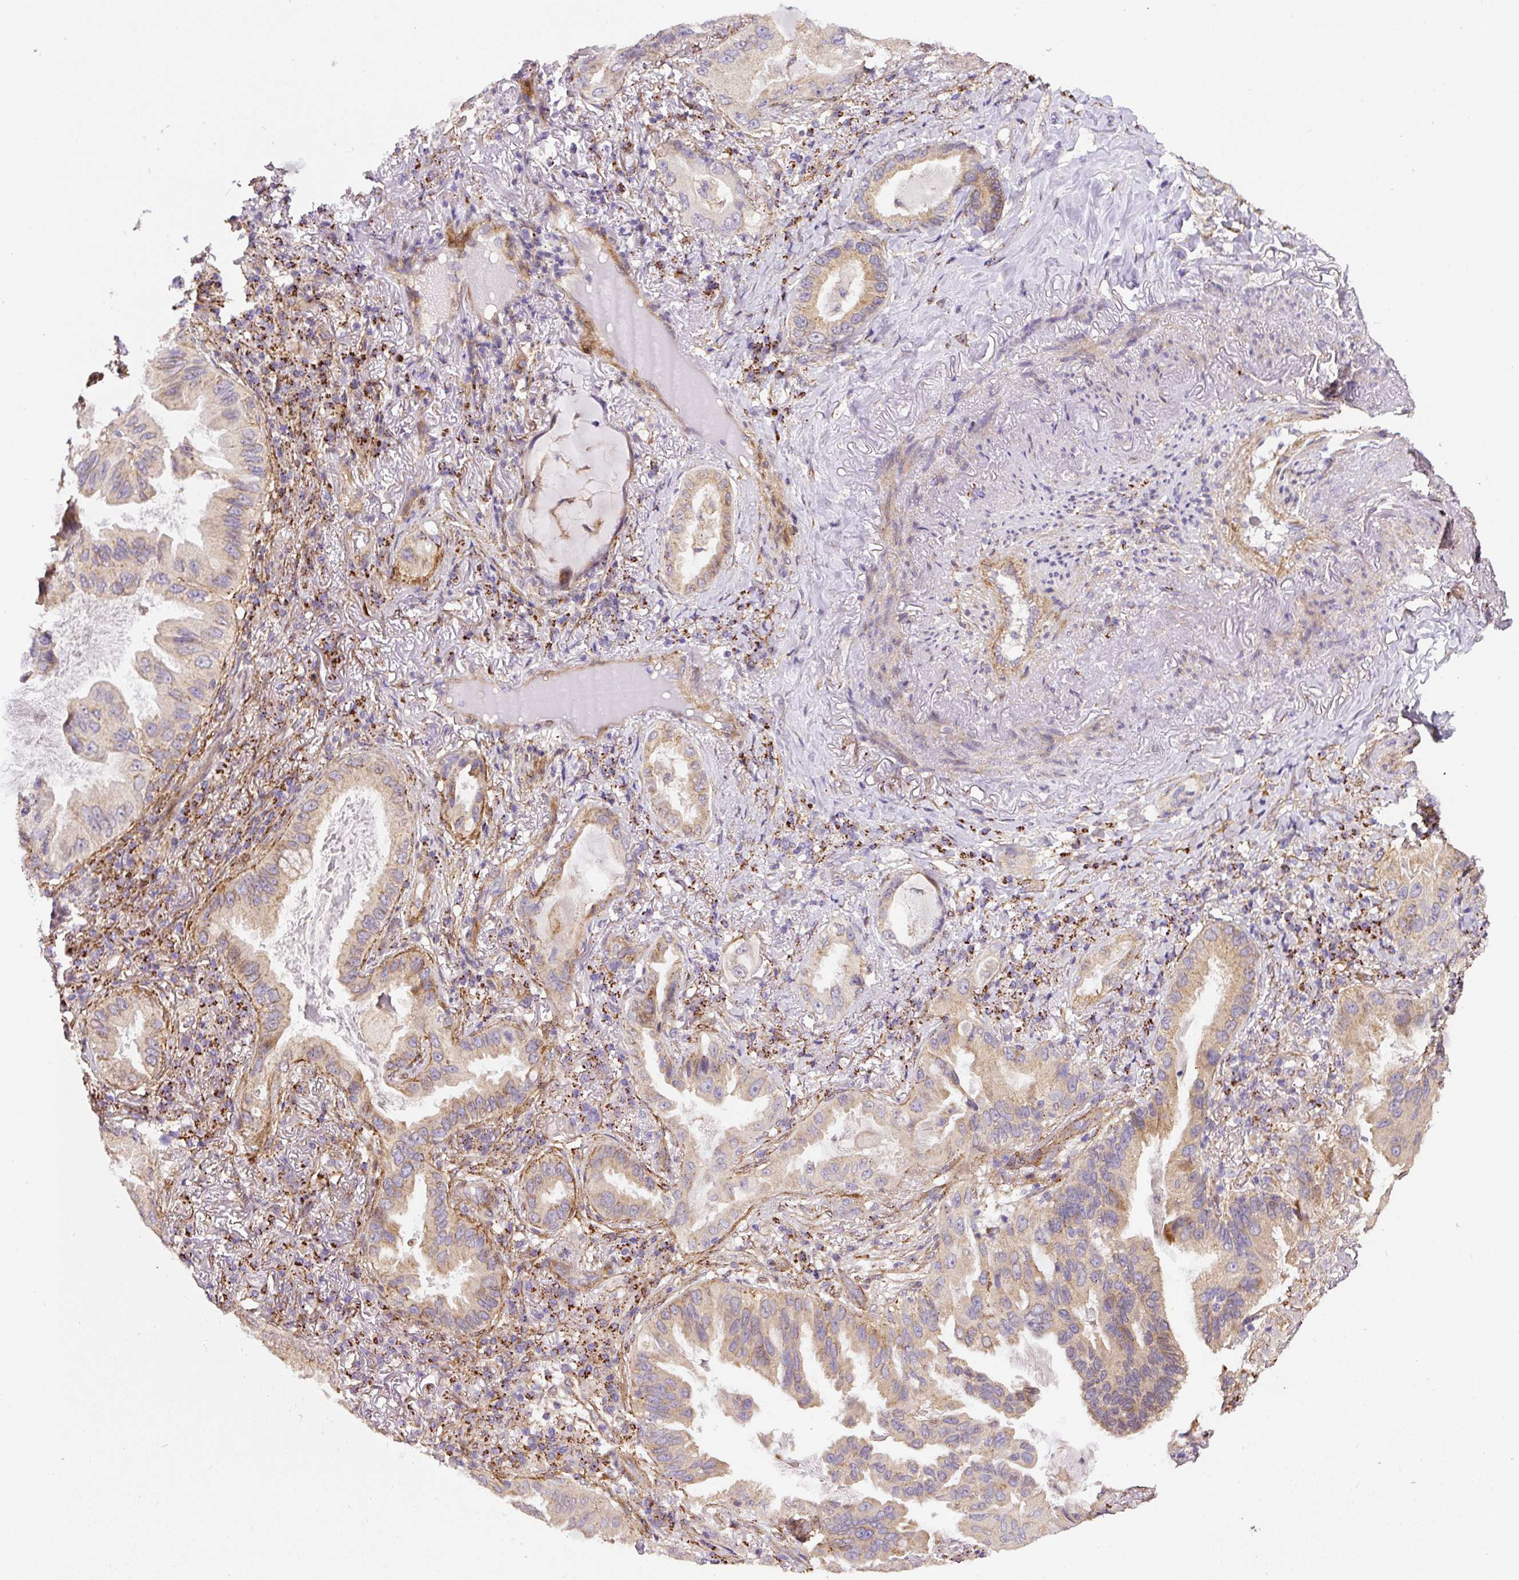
{"staining": {"intensity": "weak", "quantity": "25%-75%", "location": "cytoplasmic/membranous"}, "tissue": "lung cancer", "cell_type": "Tumor cells", "image_type": "cancer", "snomed": [{"axis": "morphology", "description": "Adenocarcinoma, NOS"}, {"axis": "topography", "description": "Lung"}], "caption": "Protein staining demonstrates weak cytoplasmic/membranous staining in about 25%-75% of tumor cells in adenocarcinoma (lung).", "gene": "RNF170", "patient": {"sex": "female", "age": 69}}